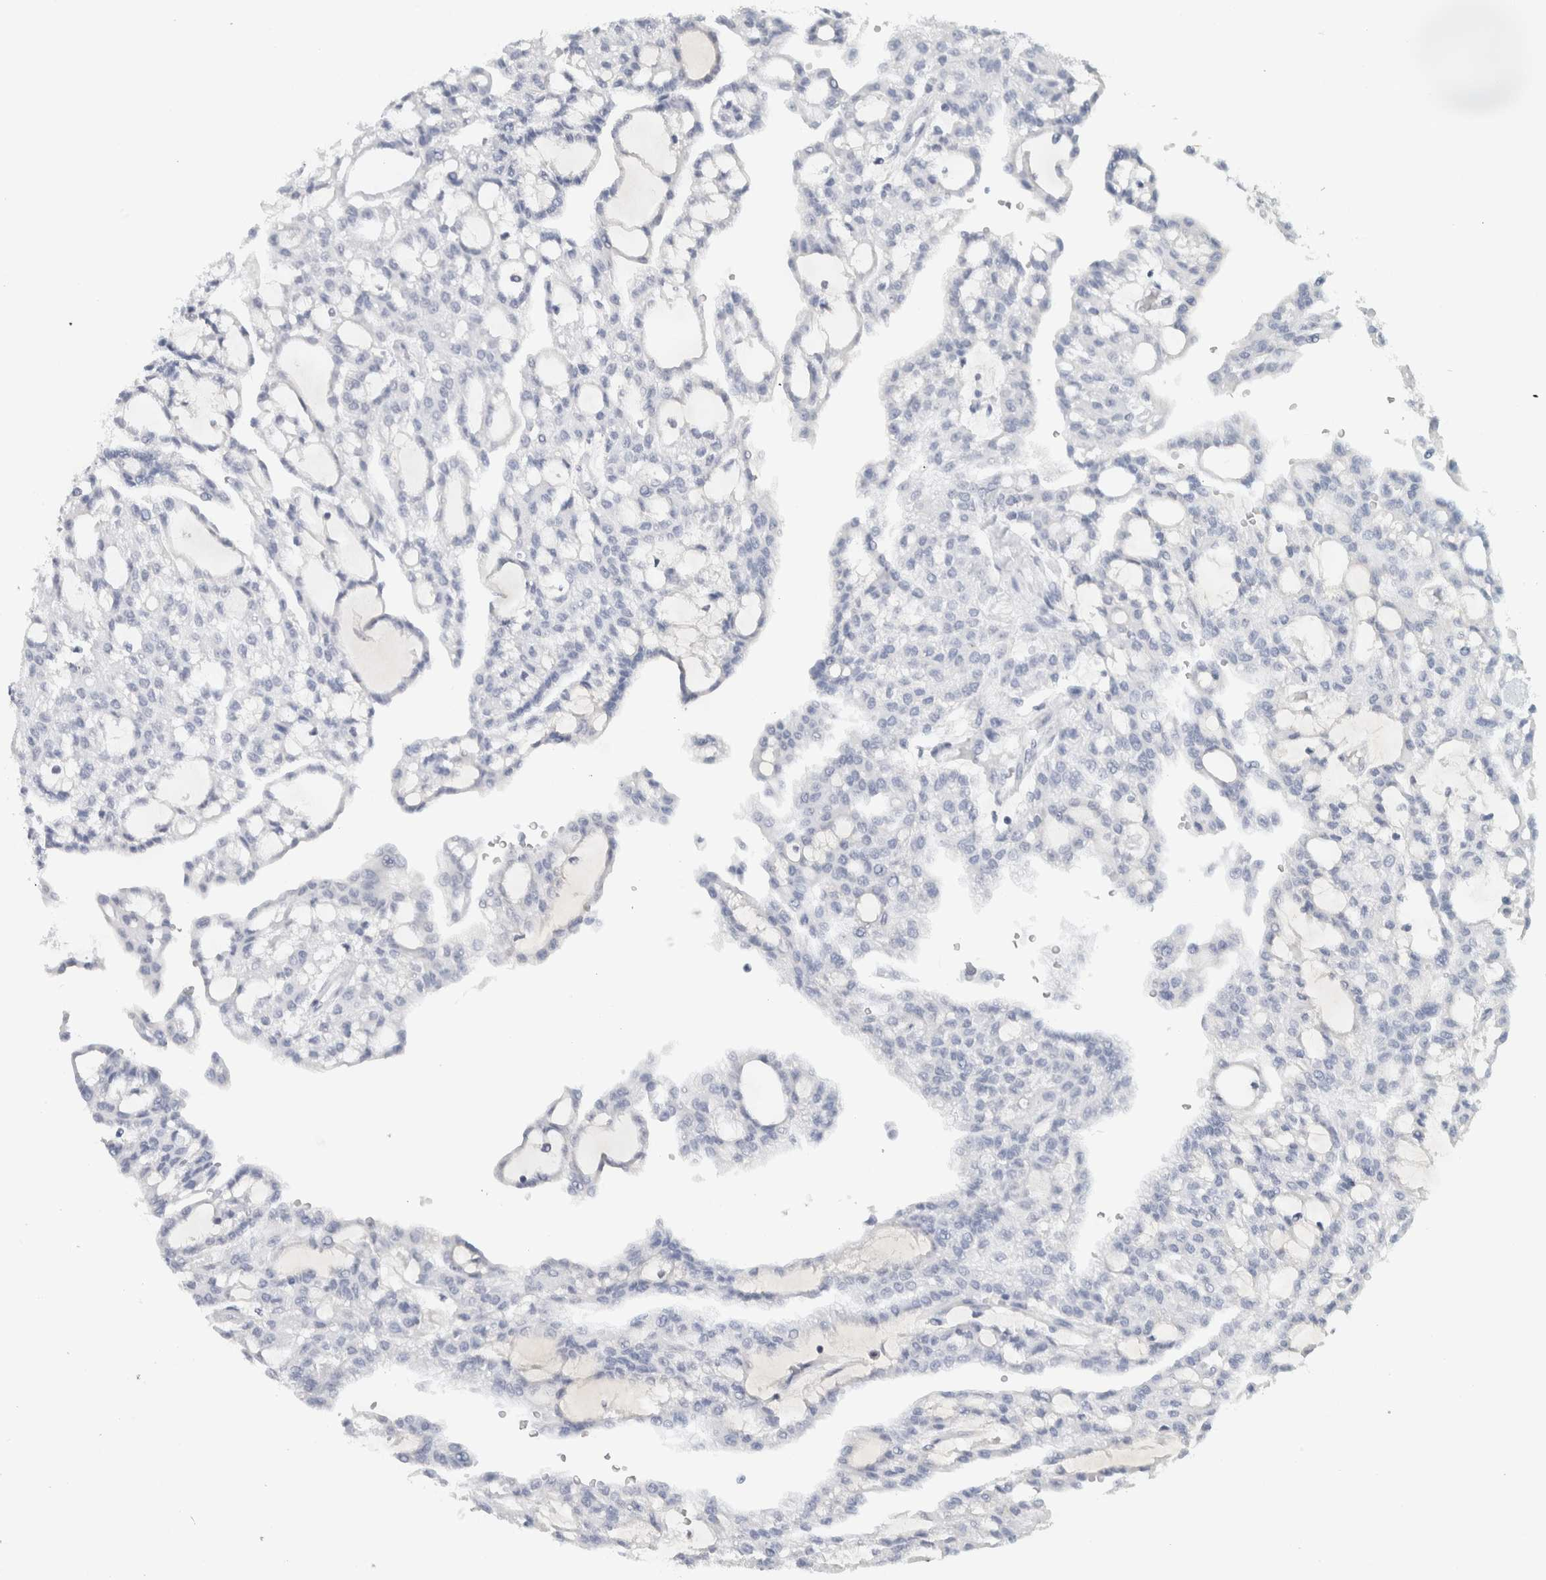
{"staining": {"intensity": "negative", "quantity": "none", "location": "none"}, "tissue": "renal cancer", "cell_type": "Tumor cells", "image_type": "cancer", "snomed": [{"axis": "morphology", "description": "Adenocarcinoma, NOS"}, {"axis": "topography", "description": "Kidney"}], "caption": "The photomicrograph exhibits no significant expression in tumor cells of renal cancer (adenocarcinoma). Brightfield microscopy of immunohistochemistry stained with DAB (brown) and hematoxylin (blue), captured at high magnification.", "gene": "TSPAN8", "patient": {"sex": "male", "age": 63}}